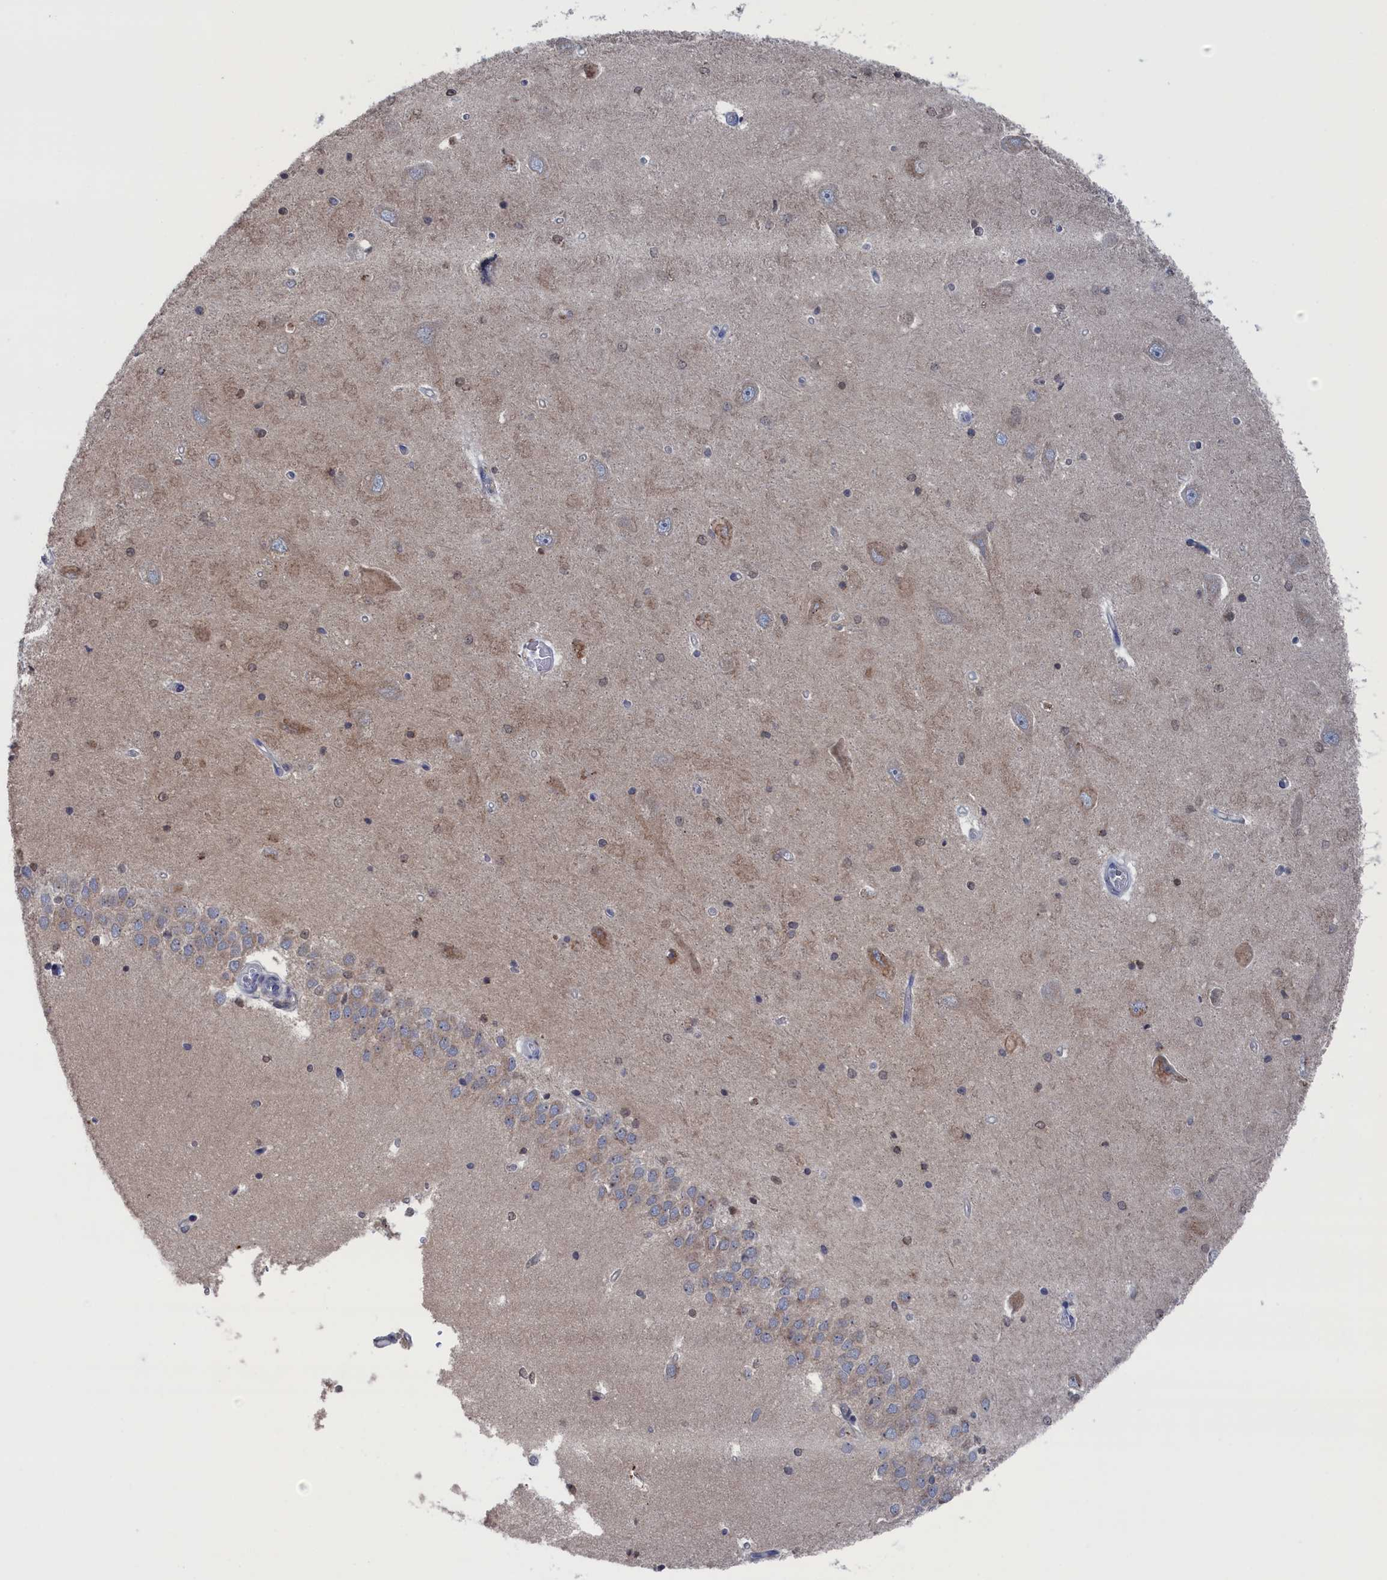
{"staining": {"intensity": "moderate", "quantity": "25%-75%", "location": "nuclear"}, "tissue": "hippocampus", "cell_type": "Glial cells", "image_type": "normal", "snomed": [{"axis": "morphology", "description": "Normal tissue, NOS"}, {"axis": "topography", "description": "Hippocampus"}], "caption": "This micrograph exhibits immunohistochemistry staining of benign human hippocampus, with medium moderate nuclear positivity in about 25%-75% of glial cells.", "gene": "IRX1", "patient": {"sex": "male", "age": 45}}